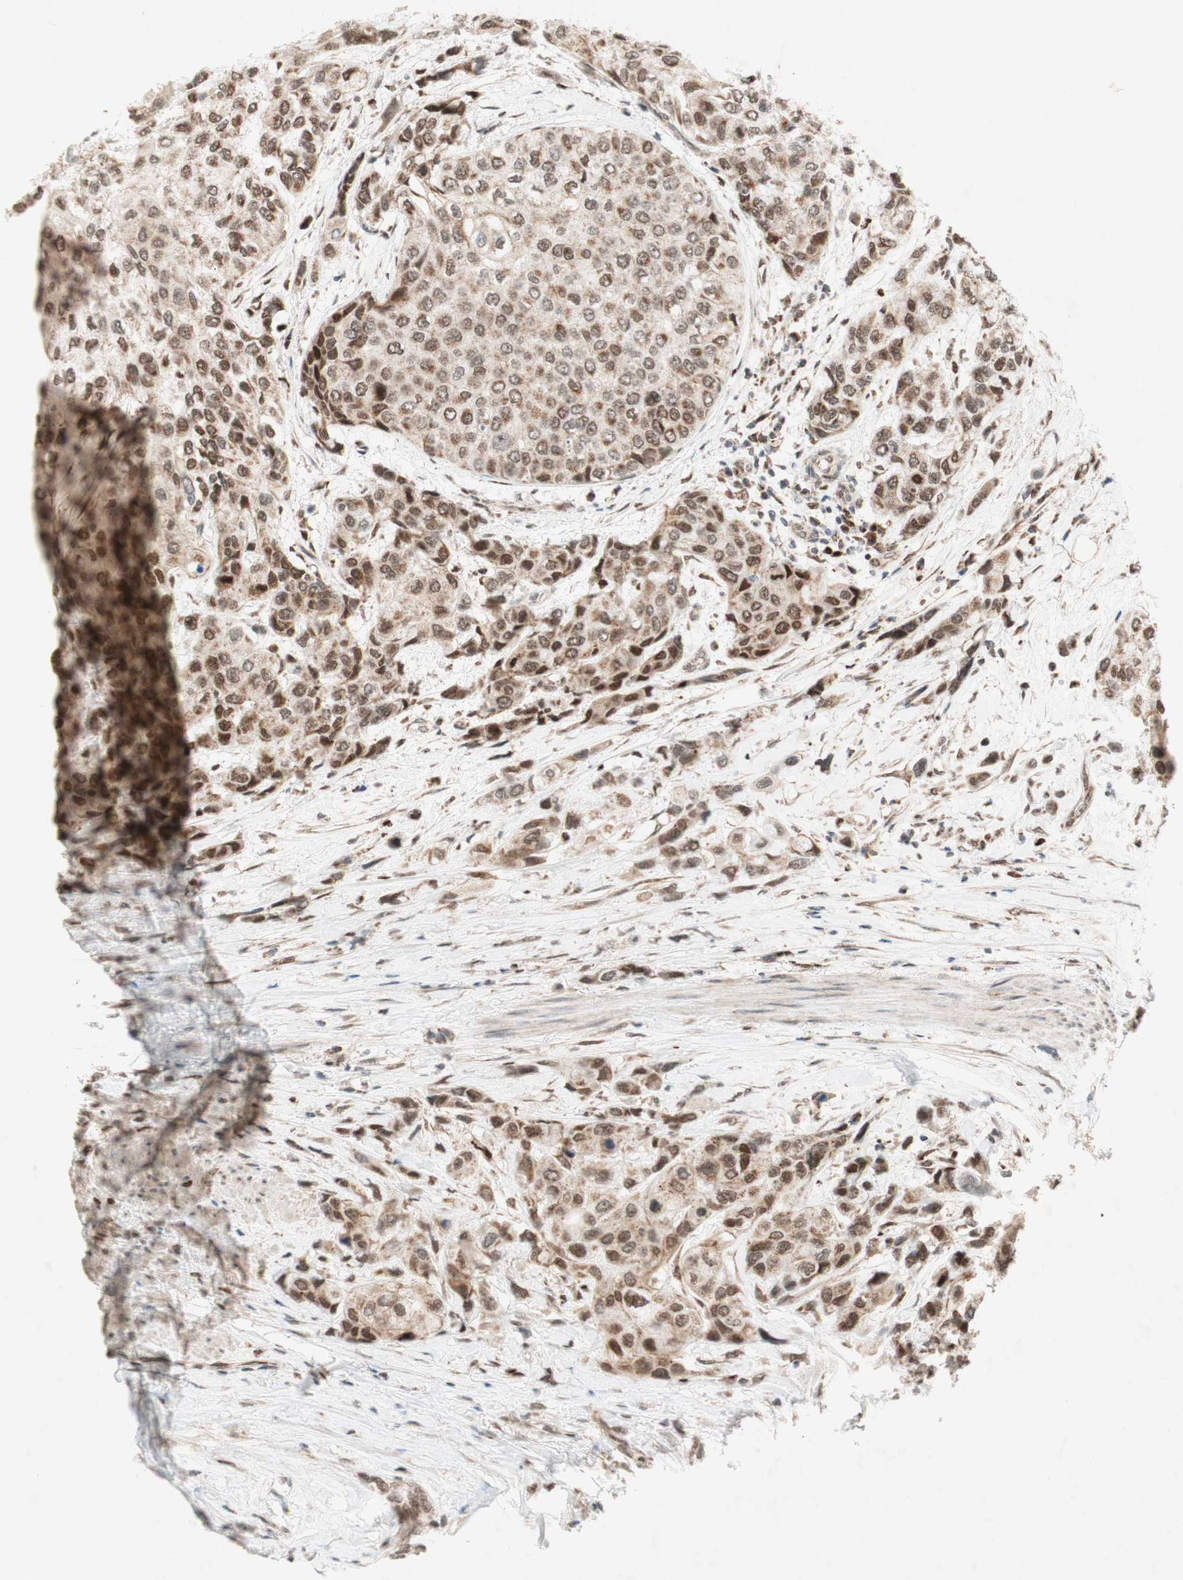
{"staining": {"intensity": "moderate", "quantity": "25%-75%", "location": "cytoplasmic/membranous,nuclear"}, "tissue": "urothelial cancer", "cell_type": "Tumor cells", "image_type": "cancer", "snomed": [{"axis": "morphology", "description": "Urothelial carcinoma, High grade"}, {"axis": "topography", "description": "Urinary bladder"}], "caption": "A medium amount of moderate cytoplasmic/membranous and nuclear positivity is appreciated in approximately 25%-75% of tumor cells in urothelial cancer tissue.", "gene": "DNMT3A", "patient": {"sex": "female", "age": 56}}